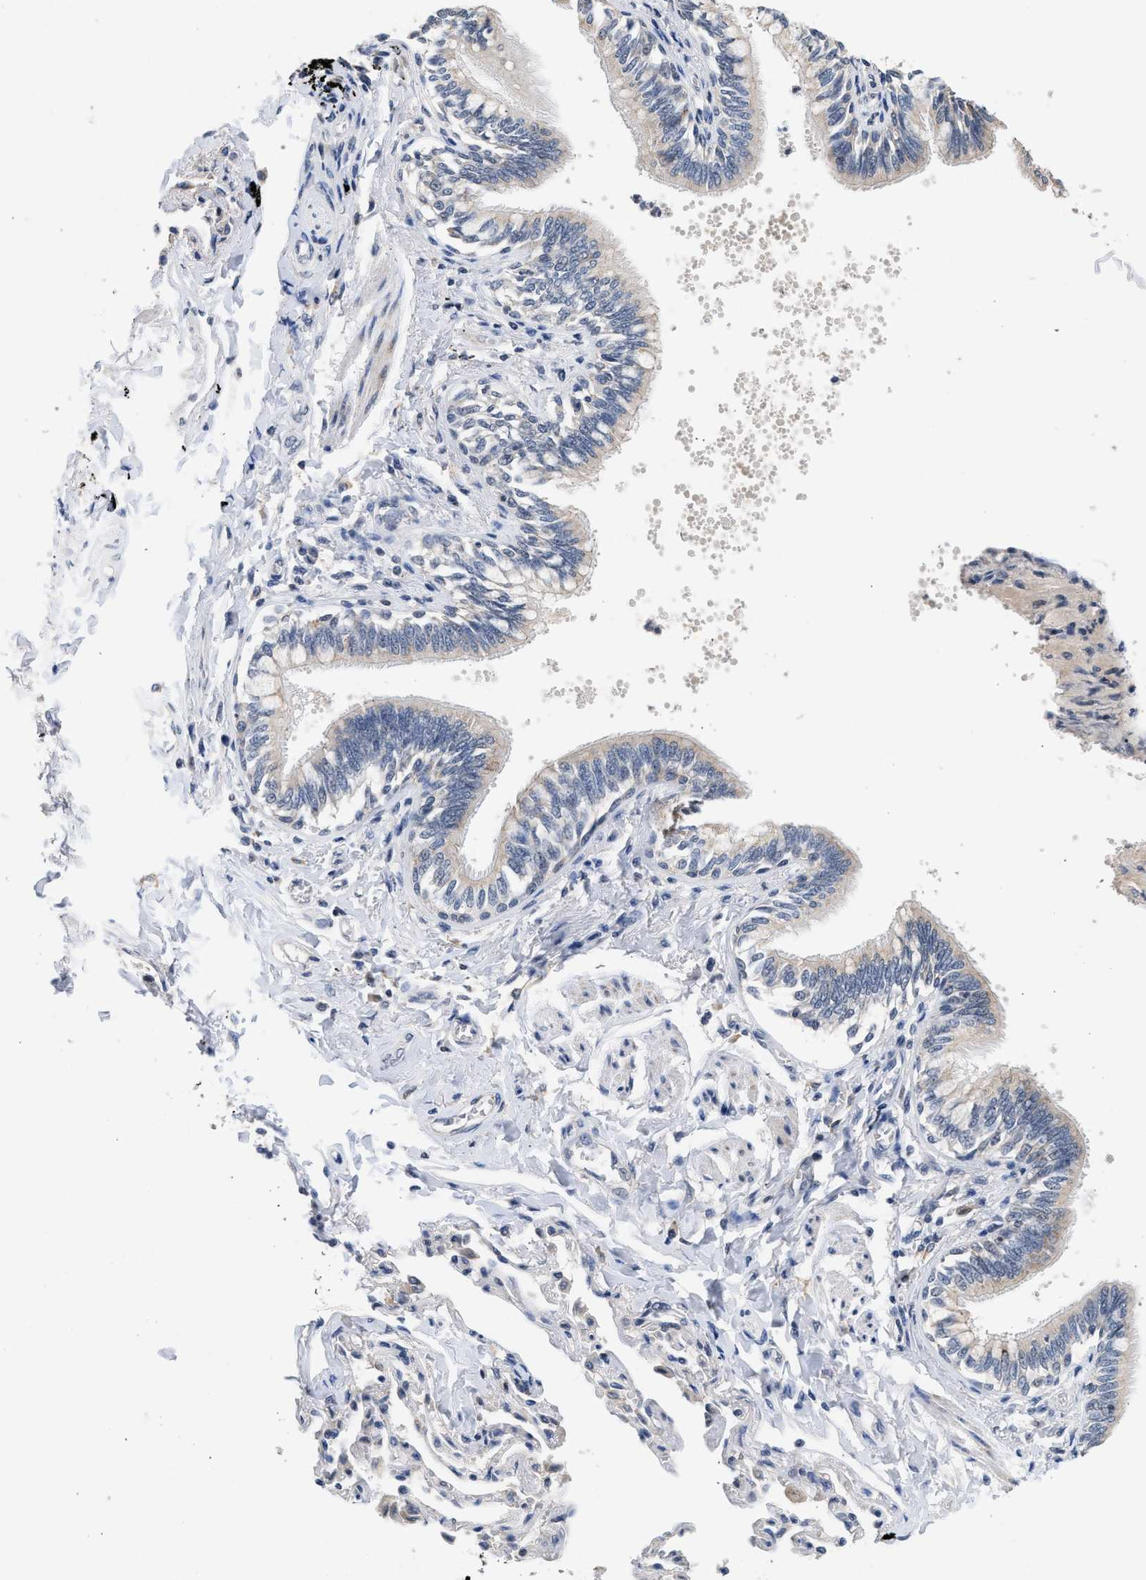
{"staining": {"intensity": "weak", "quantity": ">75%", "location": "cytoplasmic/membranous"}, "tissue": "bronchus", "cell_type": "Respiratory epithelial cells", "image_type": "normal", "snomed": [{"axis": "morphology", "description": "Normal tissue, NOS"}, {"axis": "topography", "description": "Lung"}], "caption": "Protein analysis of benign bronchus shows weak cytoplasmic/membranous positivity in about >75% of respiratory epithelial cells. (DAB (3,3'-diaminobenzidine) = brown stain, brightfield microscopy at high magnification).", "gene": "CSF3R", "patient": {"sex": "male", "age": 64}}